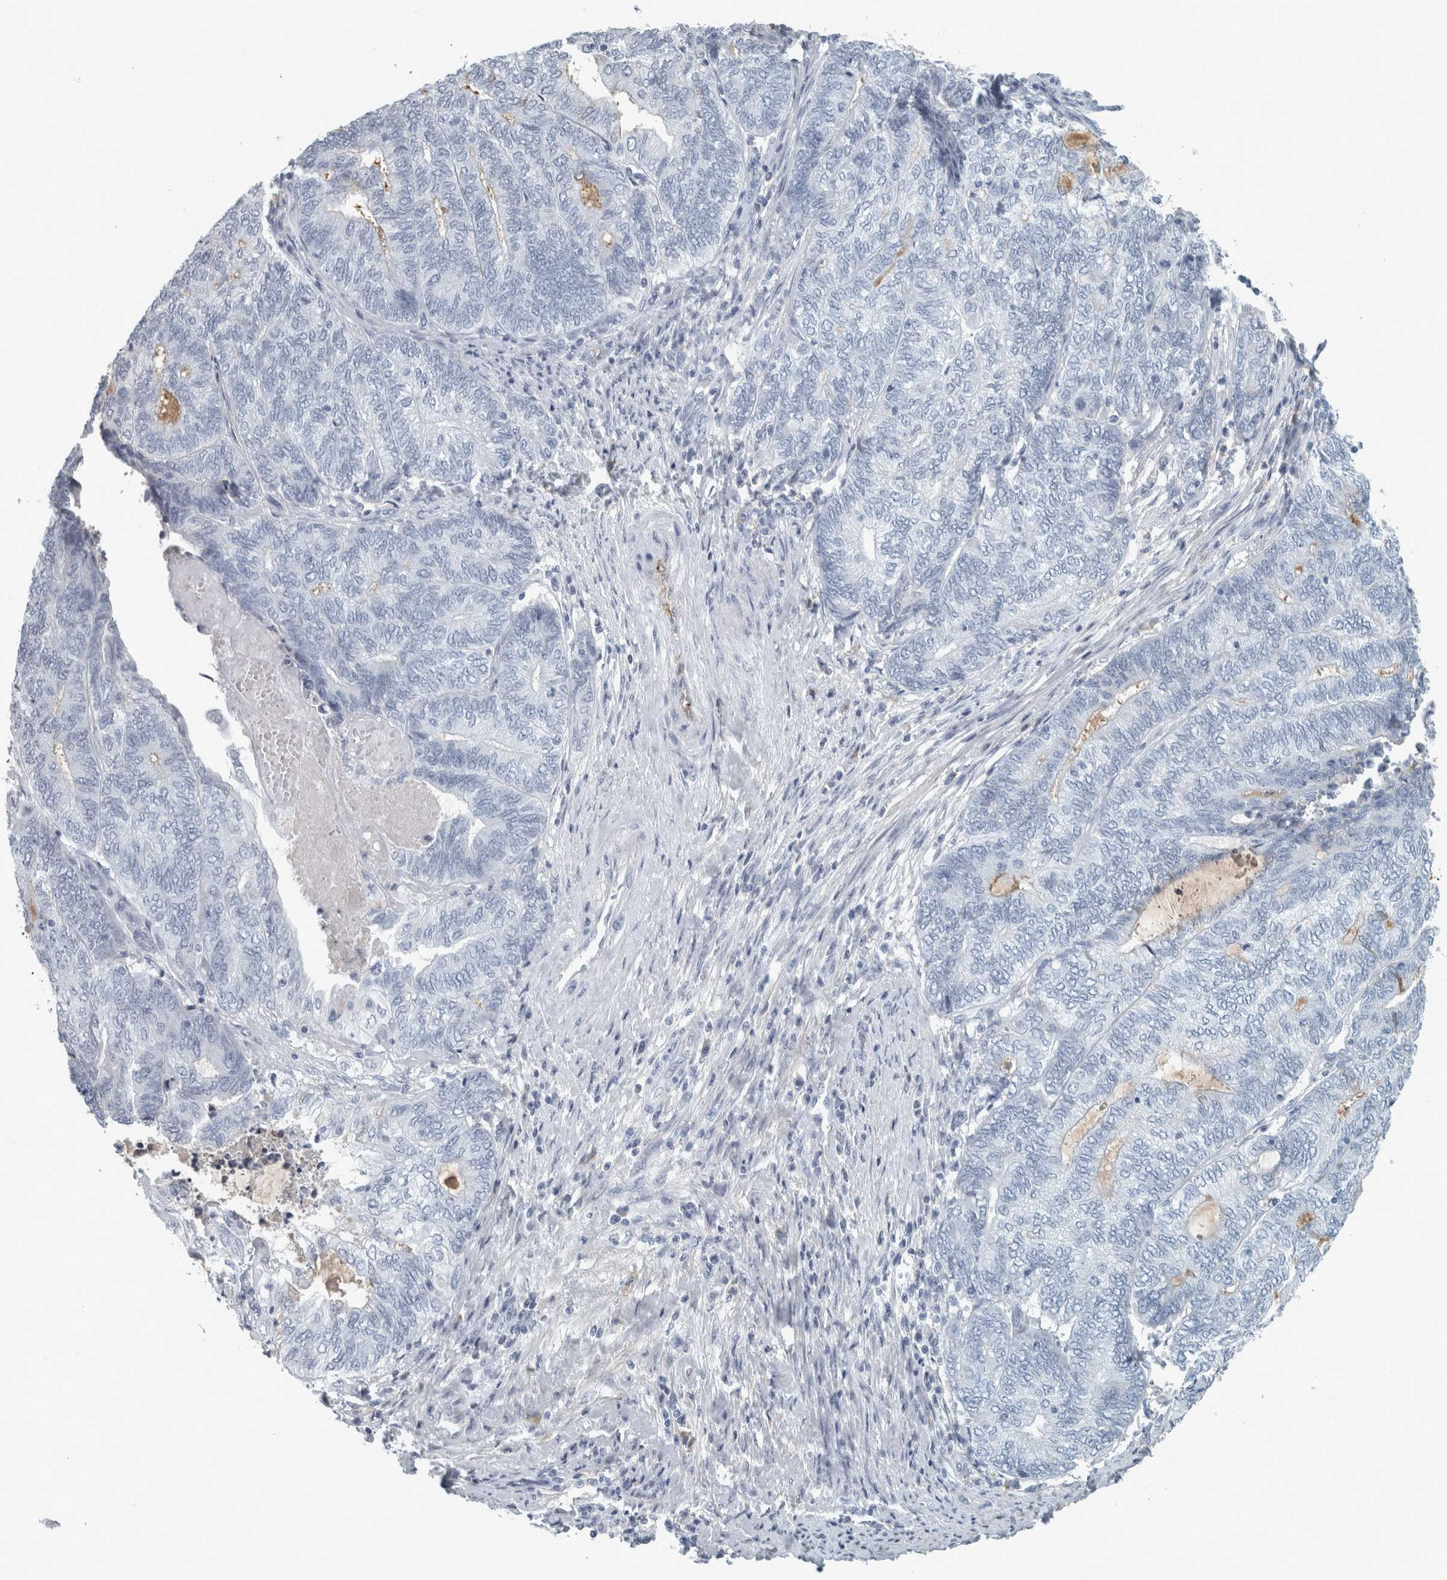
{"staining": {"intensity": "negative", "quantity": "none", "location": "none"}, "tissue": "endometrial cancer", "cell_type": "Tumor cells", "image_type": "cancer", "snomed": [{"axis": "morphology", "description": "Adenocarcinoma, NOS"}, {"axis": "topography", "description": "Uterus"}, {"axis": "topography", "description": "Endometrium"}], "caption": "The micrograph exhibits no significant staining in tumor cells of endometrial adenocarcinoma.", "gene": "CHL1", "patient": {"sex": "female", "age": 70}}